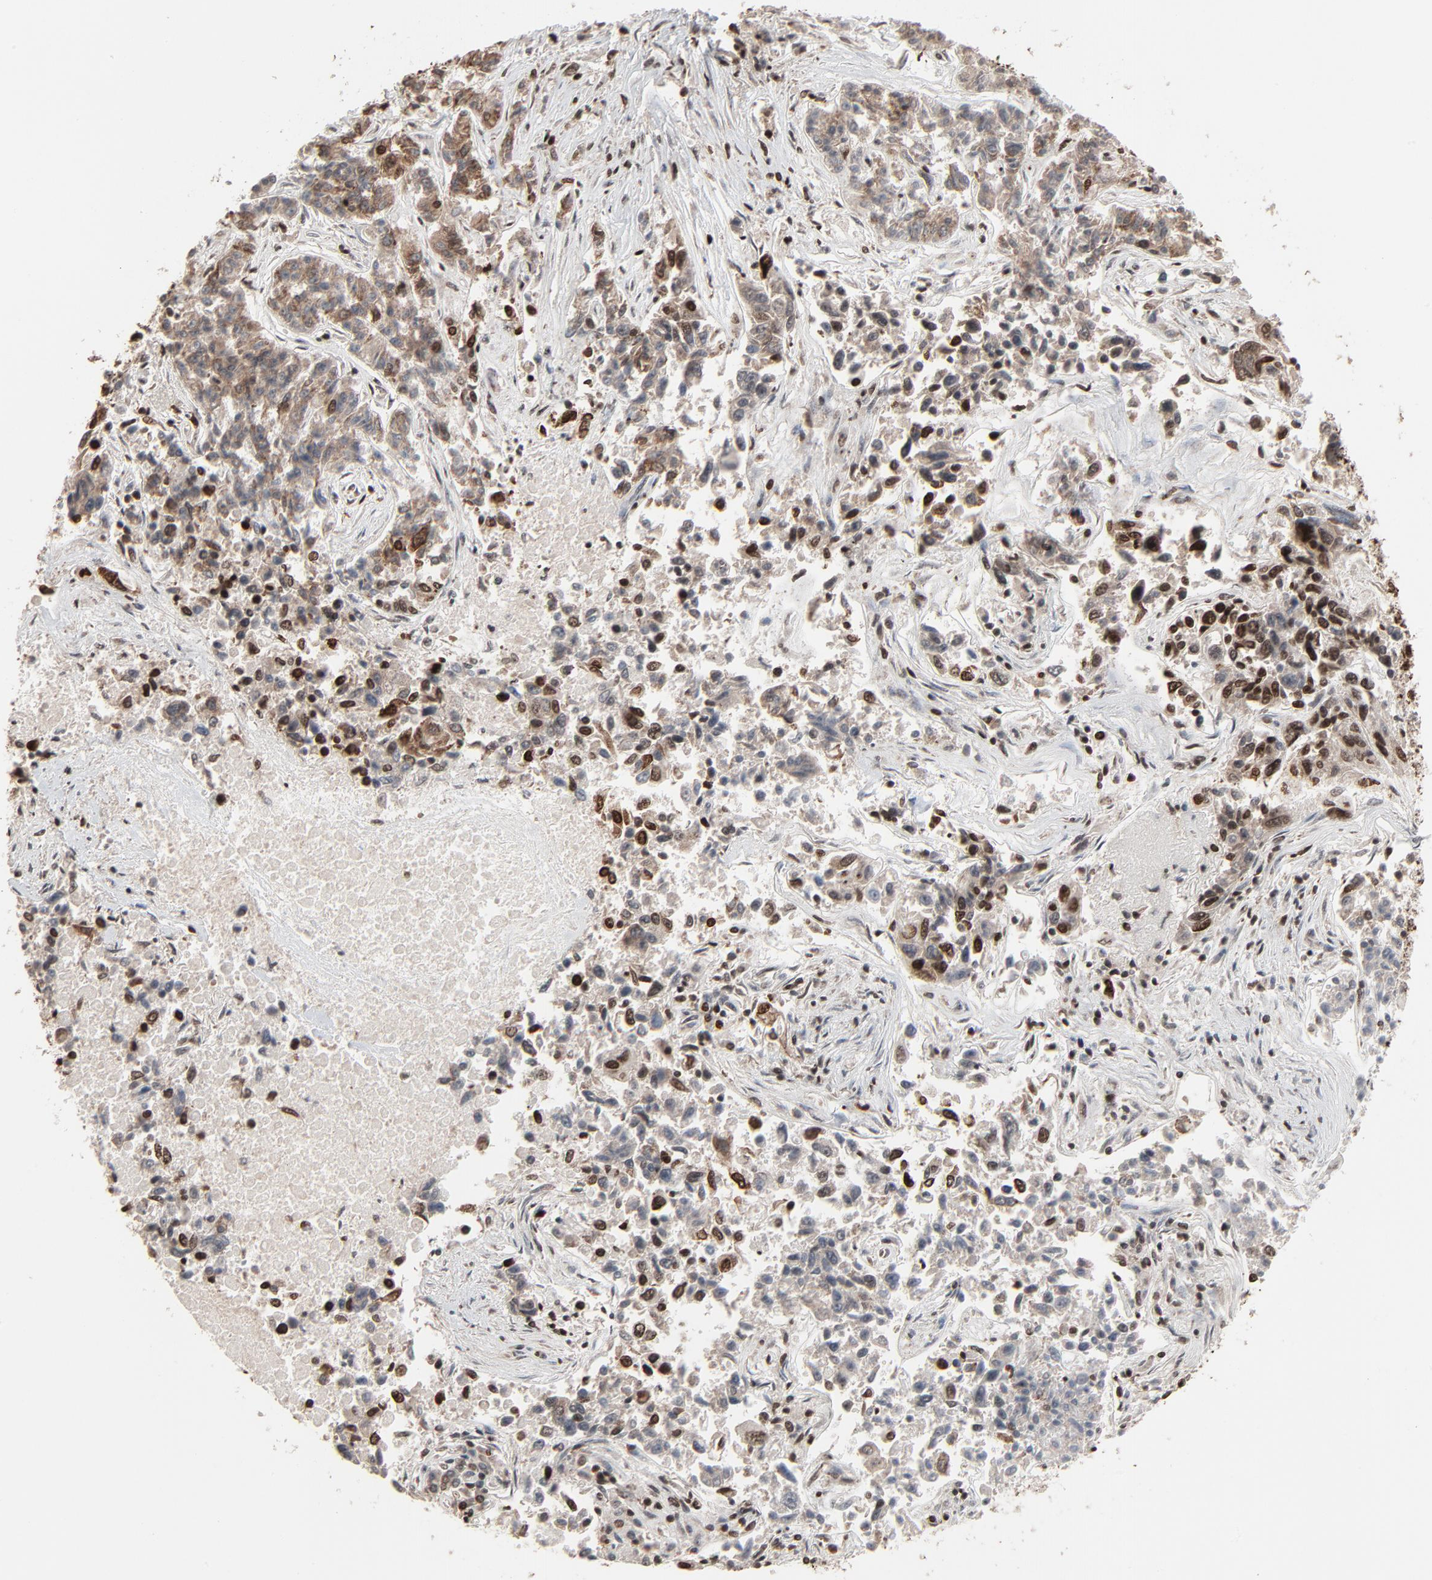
{"staining": {"intensity": "moderate", "quantity": ">75%", "location": "nuclear"}, "tissue": "lung cancer", "cell_type": "Tumor cells", "image_type": "cancer", "snomed": [{"axis": "morphology", "description": "Adenocarcinoma, NOS"}, {"axis": "topography", "description": "Lung"}], "caption": "Immunohistochemistry (DAB) staining of adenocarcinoma (lung) reveals moderate nuclear protein positivity in about >75% of tumor cells. (DAB IHC, brown staining for protein, blue staining for nuclei).", "gene": "RPS6KA3", "patient": {"sex": "male", "age": 84}}